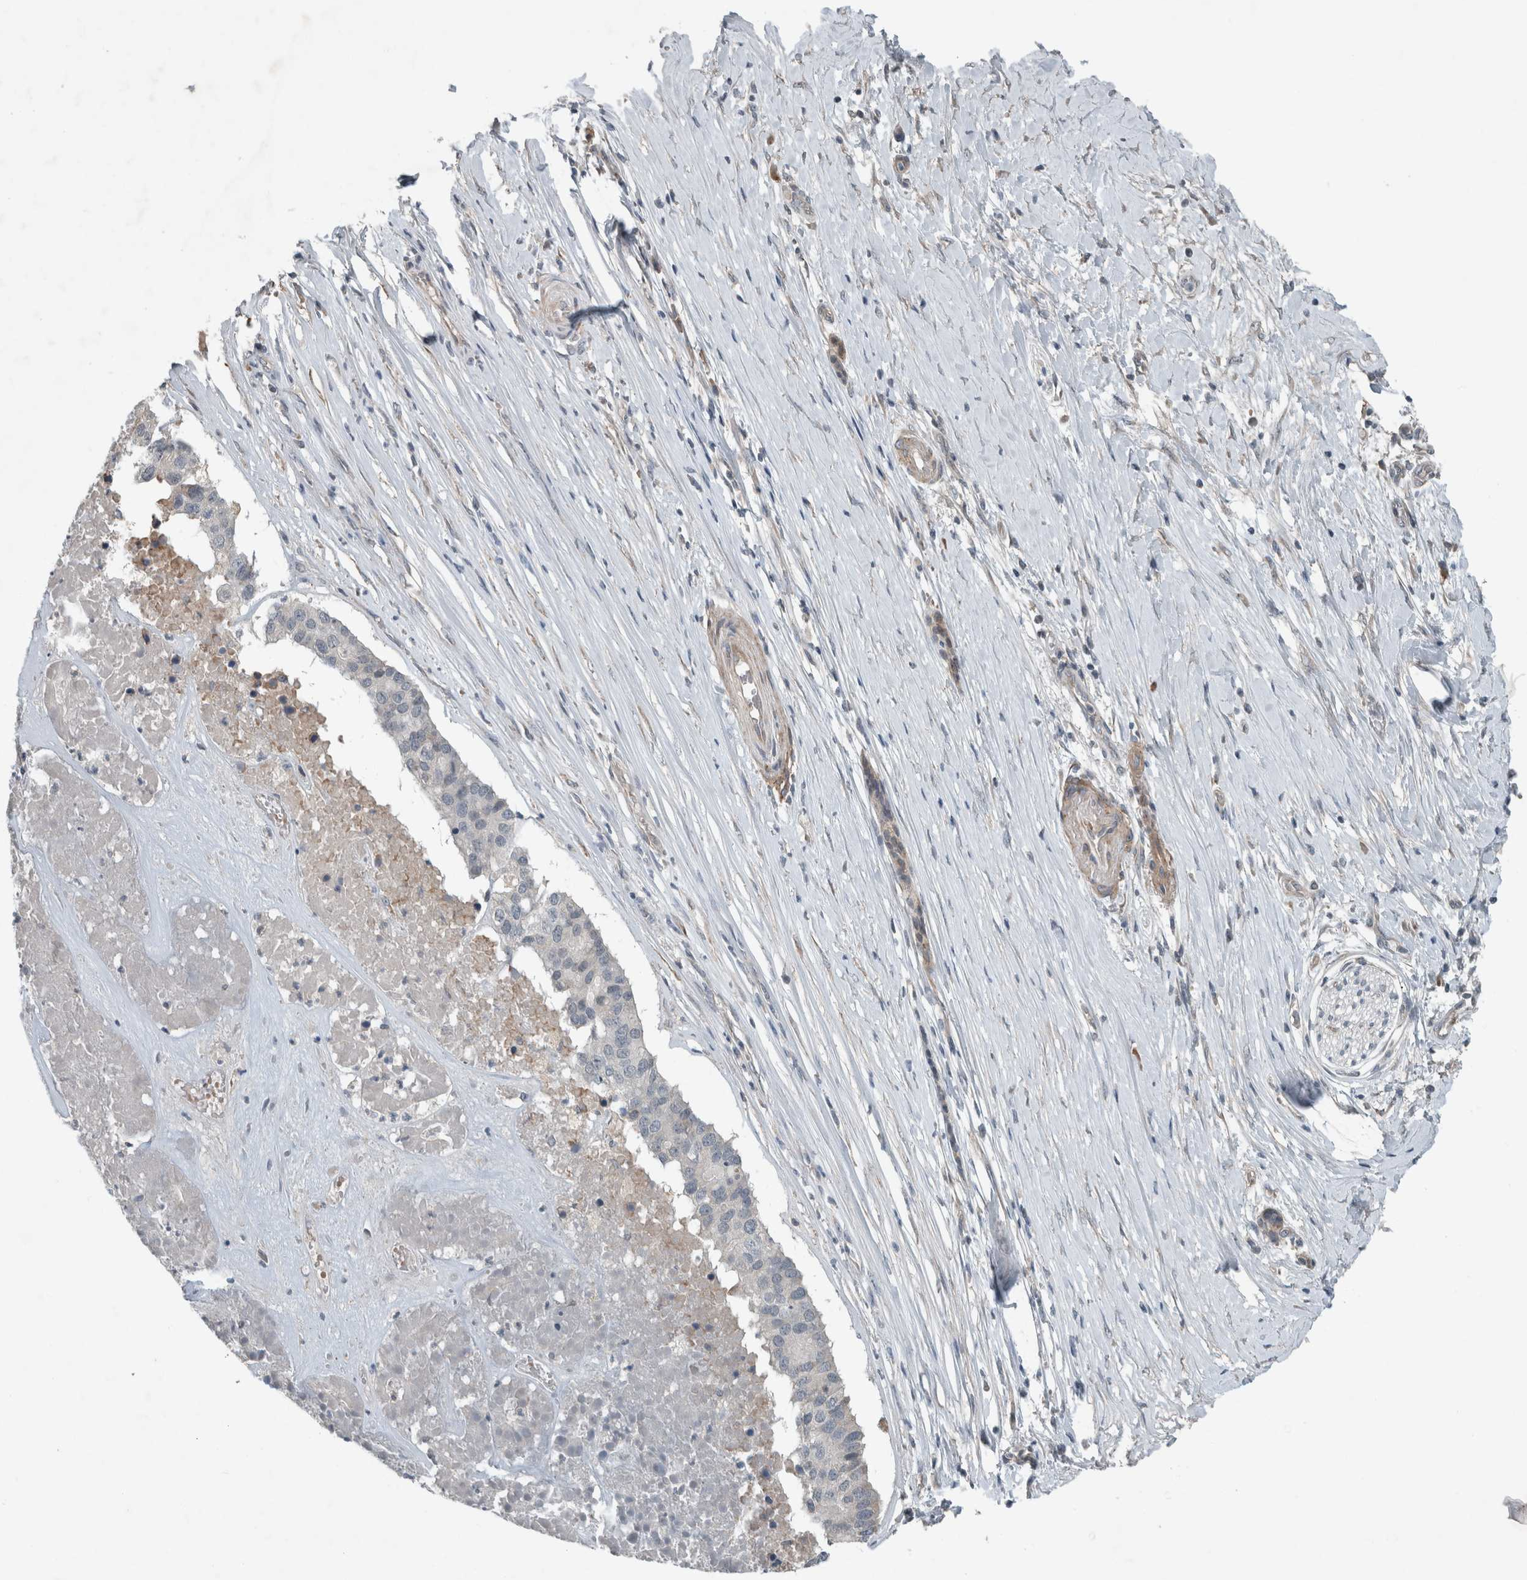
{"staining": {"intensity": "weak", "quantity": "<25%", "location": "cytoplasmic/membranous"}, "tissue": "pancreatic cancer", "cell_type": "Tumor cells", "image_type": "cancer", "snomed": [{"axis": "morphology", "description": "Adenocarcinoma, NOS"}, {"axis": "topography", "description": "Pancreas"}], "caption": "Immunohistochemical staining of human adenocarcinoma (pancreatic) shows no significant staining in tumor cells. (Brightfield microscopy of DAB (3,3'-diaminobenzidine) IHC at high magnification).", "gene": "JADE2", "patient": {"sex": "male", "age": 50}}